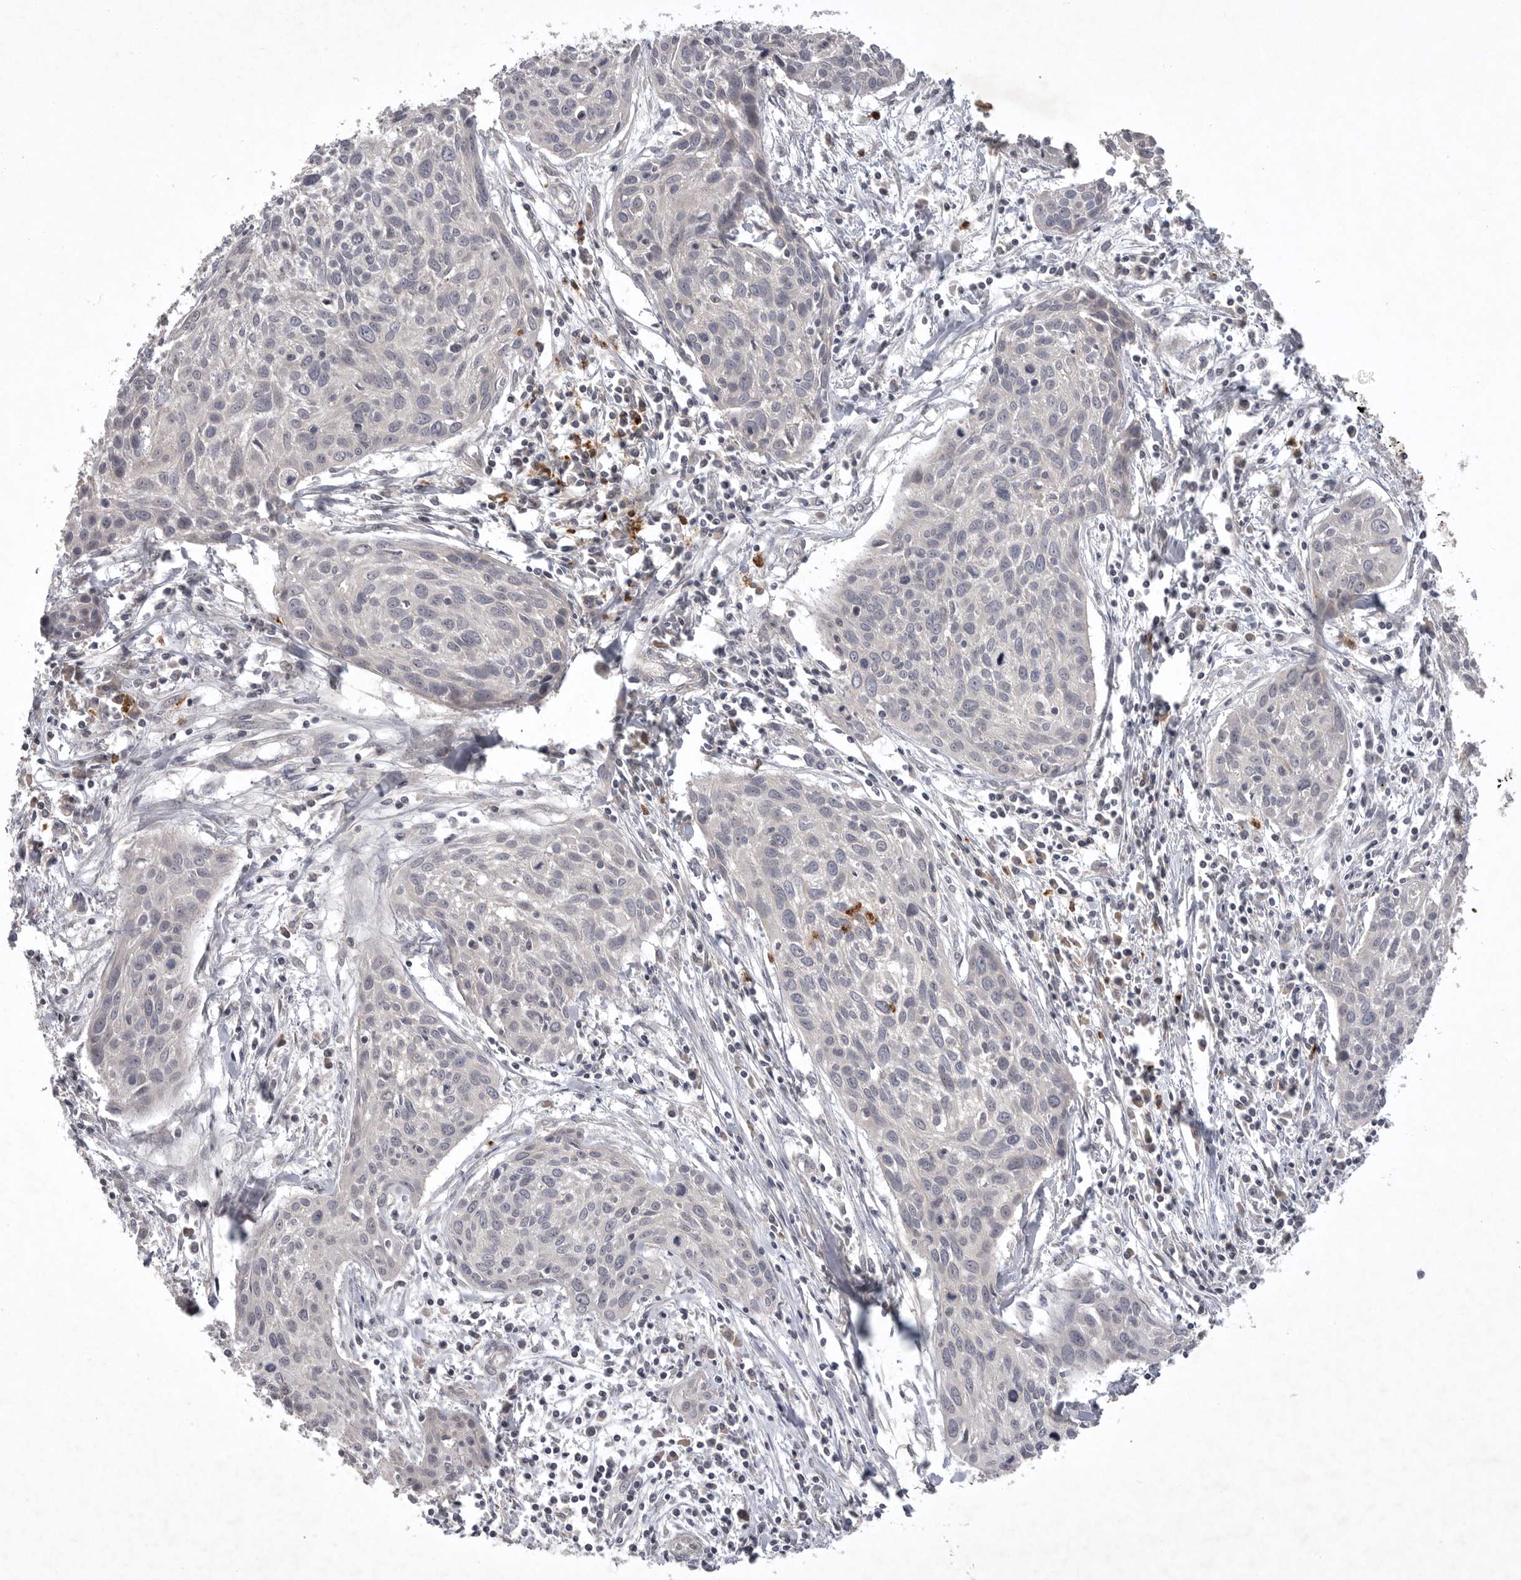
{"staining": {"intensity": "weak", "quantity": "<25%", "location": "cytoplasmic/membranous"}, "tissue": "cervical cancer", "cell_type": "Tumor cells", "image_type": "cancer", "snomed": [{"axis": "morphology", "description": "Squamous cell carcinoma, NOS"}, {"axis": "topography", "description": "Cervix"}], "caption": "Cervical cancer was stained to show a protein in brown. There is no significant positivity in tumor cells. (DAB immunohistochemistry (IHC) with hematoxylin counter stain).", "gene": "UBE3D", "patient": {"sex": "female", "age": 51}}